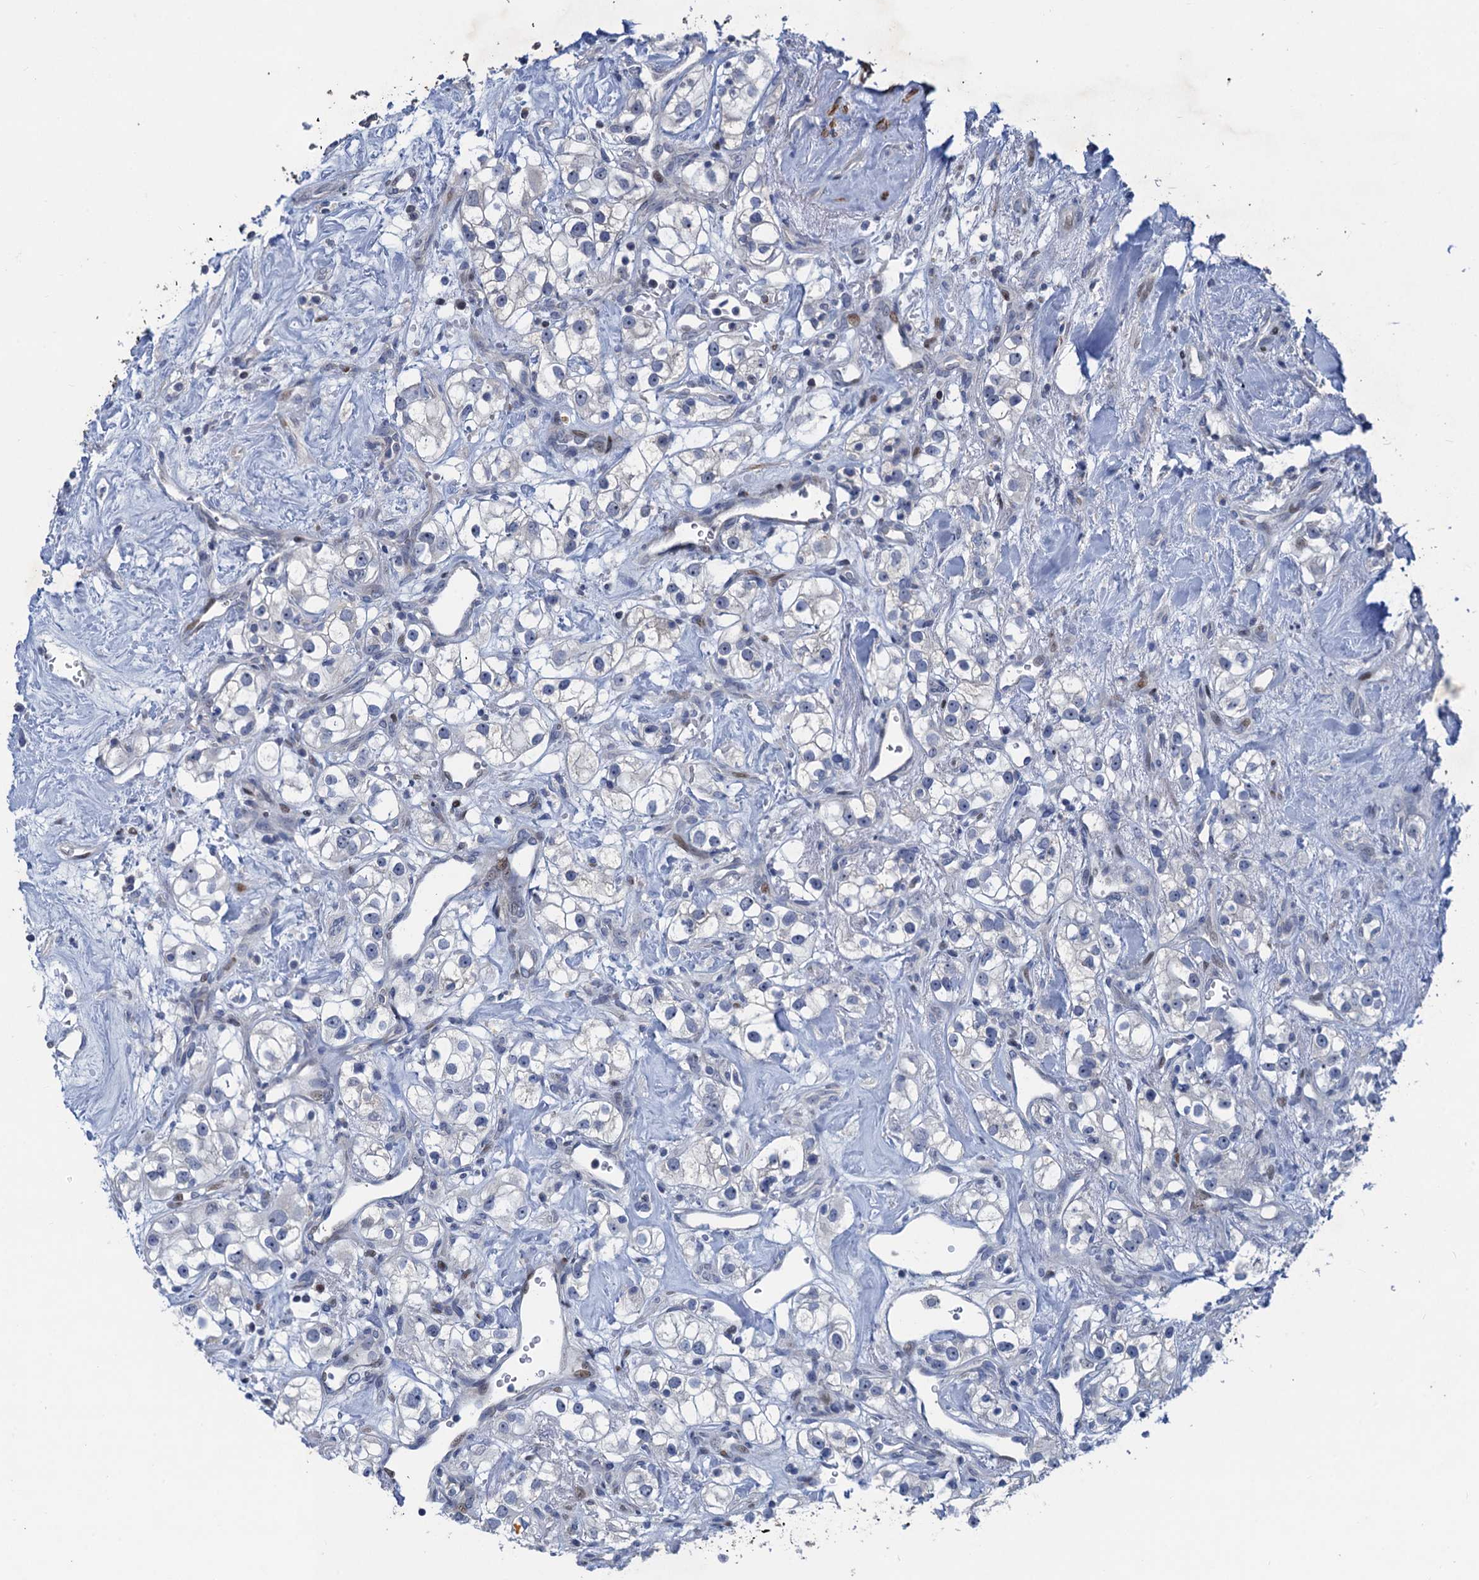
{"staining": {"intensity": "negative", "quantity": "none", "location": "none"}, "tissue": "renal cancer", "cell_type": "Tumor cells", "image_type": "cancer", "snomed": [{"axis": "morphology", "description": "Adenocarcinoma, NOS"}, {"axis": "topography", "description": "Kidney"}], "caption": "IHC image of neoplastic tissue: renal cancer stained with DAB (3,3'-diaminobenzidine) shows no significant protein expression in tumor cells.", "gene": "ESYT3", "patient": {"sex": "male", "age": 77}}